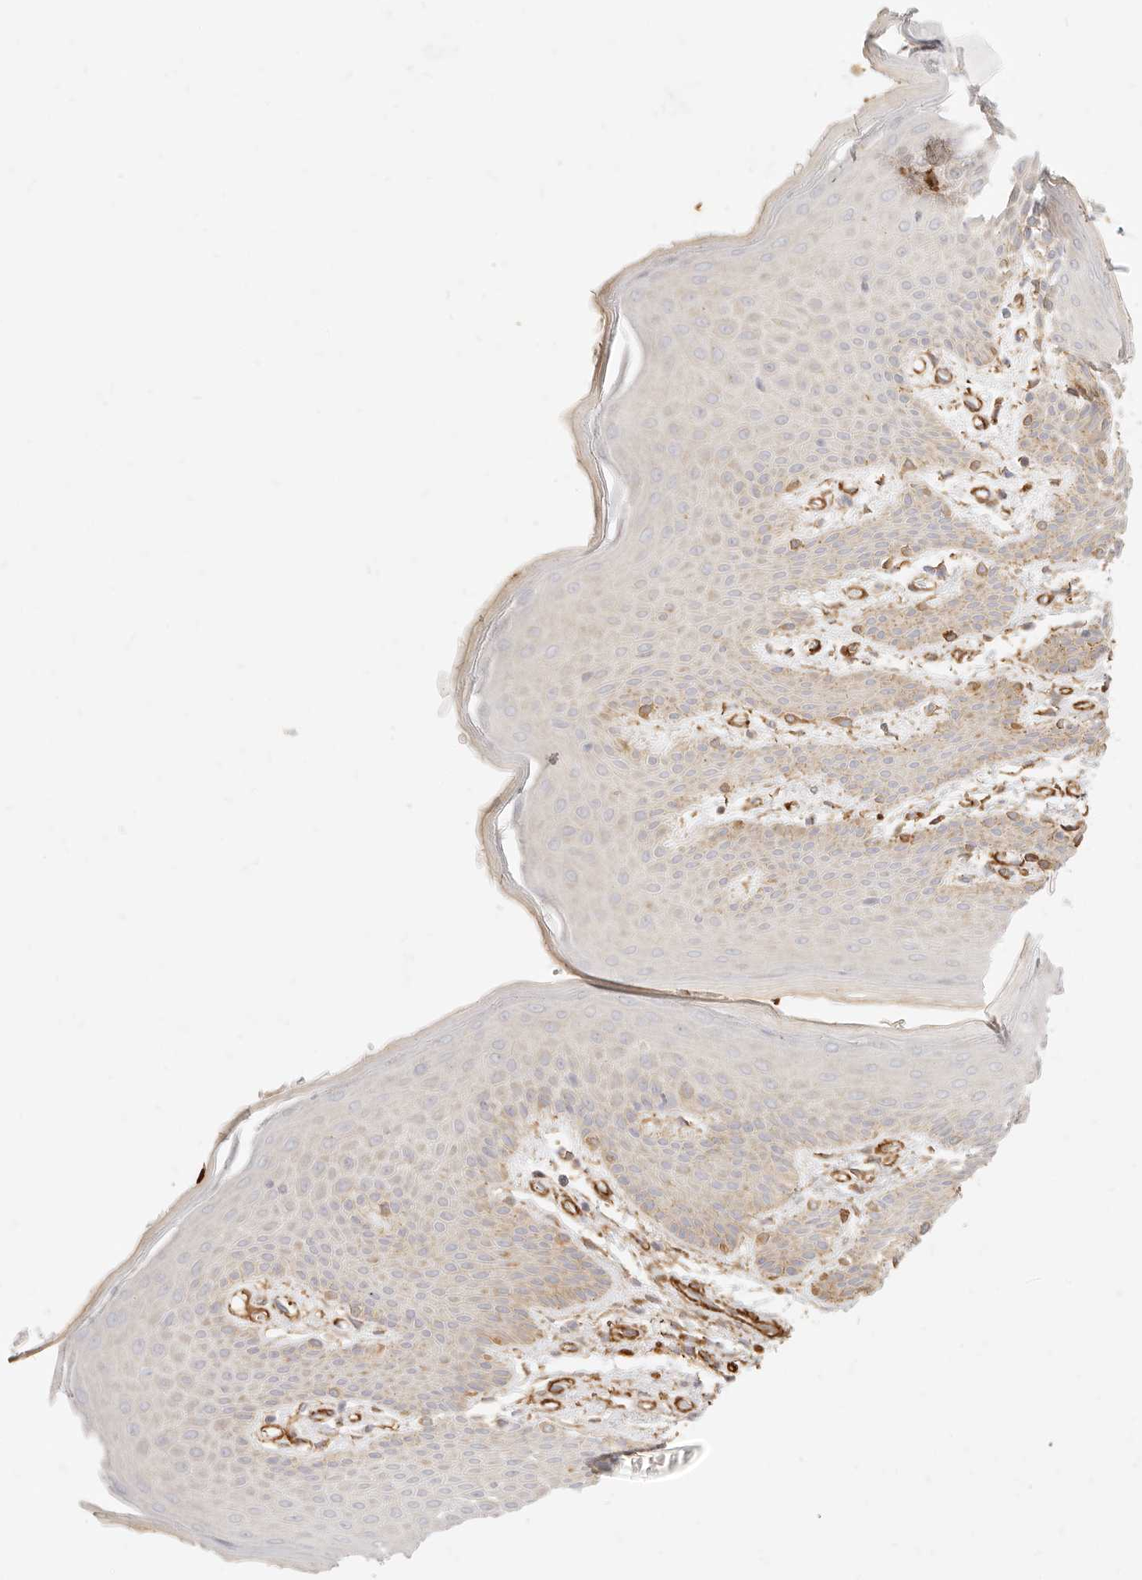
{"staining": {"intensity": "weak", "quantity": "<25%", "location": "cytoplasmic/membranous"}, "tissue": "skin", "cell_type": "Epidermal cells", "image_type": "normal", "snomed": [{"axis": "morphology", "description": "Normal tissue, NOS"}, {"axis": "topography", "description": "Anal"}], "caption": "Epidermal cells show no significant protein positivity in normal skin.", "gene": "TMTC2", "patient": {"sex": "male", "age": 74}}